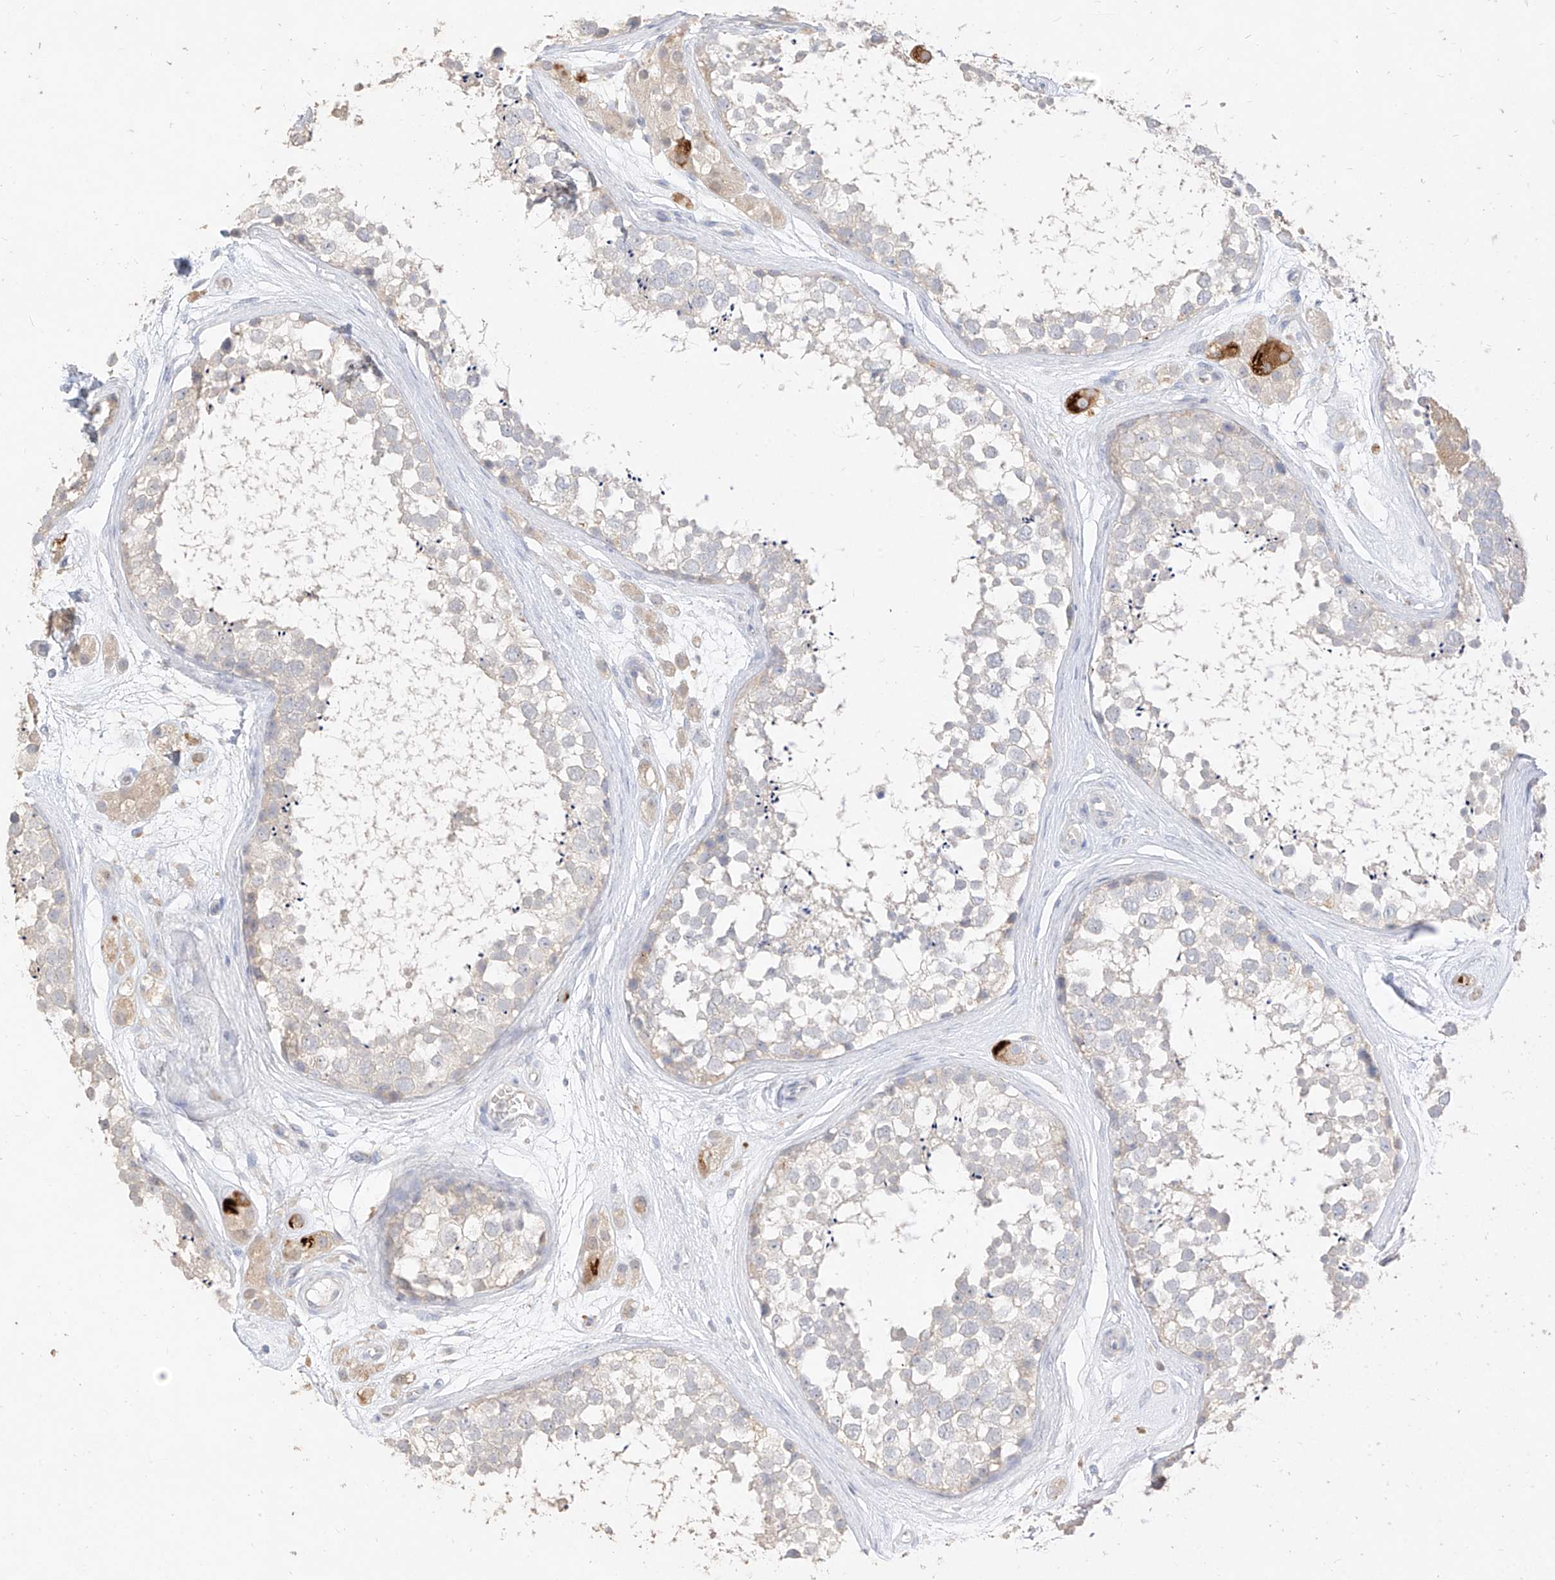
{"staining": {"intensity": "negative", "quantity": "none", "location": "none"}, "tissue": "testis", "cell_type": "Cells in seminiferous ducts", "image_type": "normal", "snomed": [{"axis": "morphology", "description": "Normal tissue, NOS"}, {"axis": "topography", "description": "Testis"}], "caption": "DAB immunohistochemical staining of unremarkable testis demonstrates no significant expression in cells in seminiferous ducts. The staining was performed using DAB to visualize the protein expression in brown, while the nuclei were stained in blue with hematoxylin (Magnification: 20x).", "gene": "ZZEF1", "patient": {"sex": "male", "age": 56}}